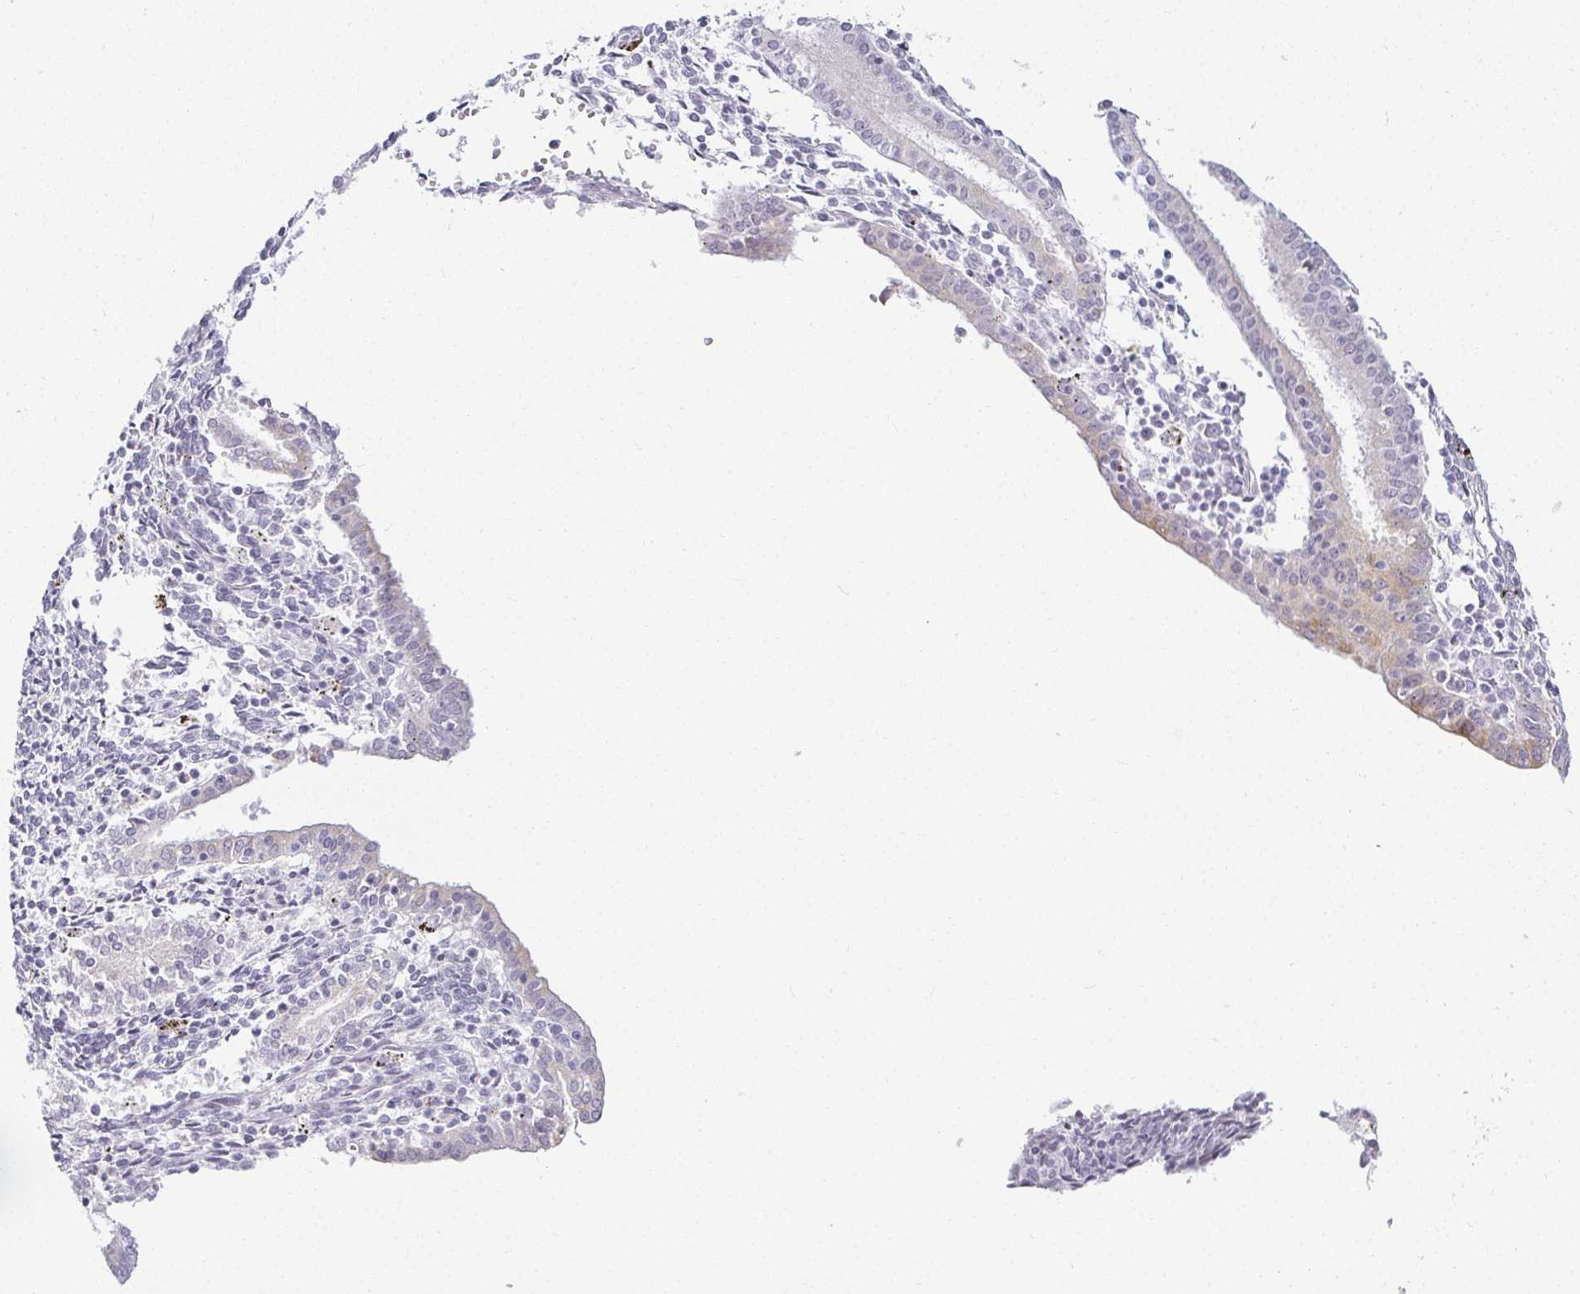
{"staining": {"intensity": "negative", "quantity": "none", "location": "none"}, "tissue": "endometrium", "cell_type": "Cells in endometrial stroma", "image_type": "normal", "snomed": [{"axis": "morphology", "description": "Normal tissue, NOS"}, {"axis": "topography", "description": "Endometrium"}], "caption": "A high-resolution image shows immunohistochemistry staining of normal endometrium, which shows no significant expression in cells in endometrial stroma. The staining is performed using DAB brown chromogen with nuclei counter-stained in using hematoxylin.", "gene": "ACAN", "patient": {"sex": "female", "age": 41}}